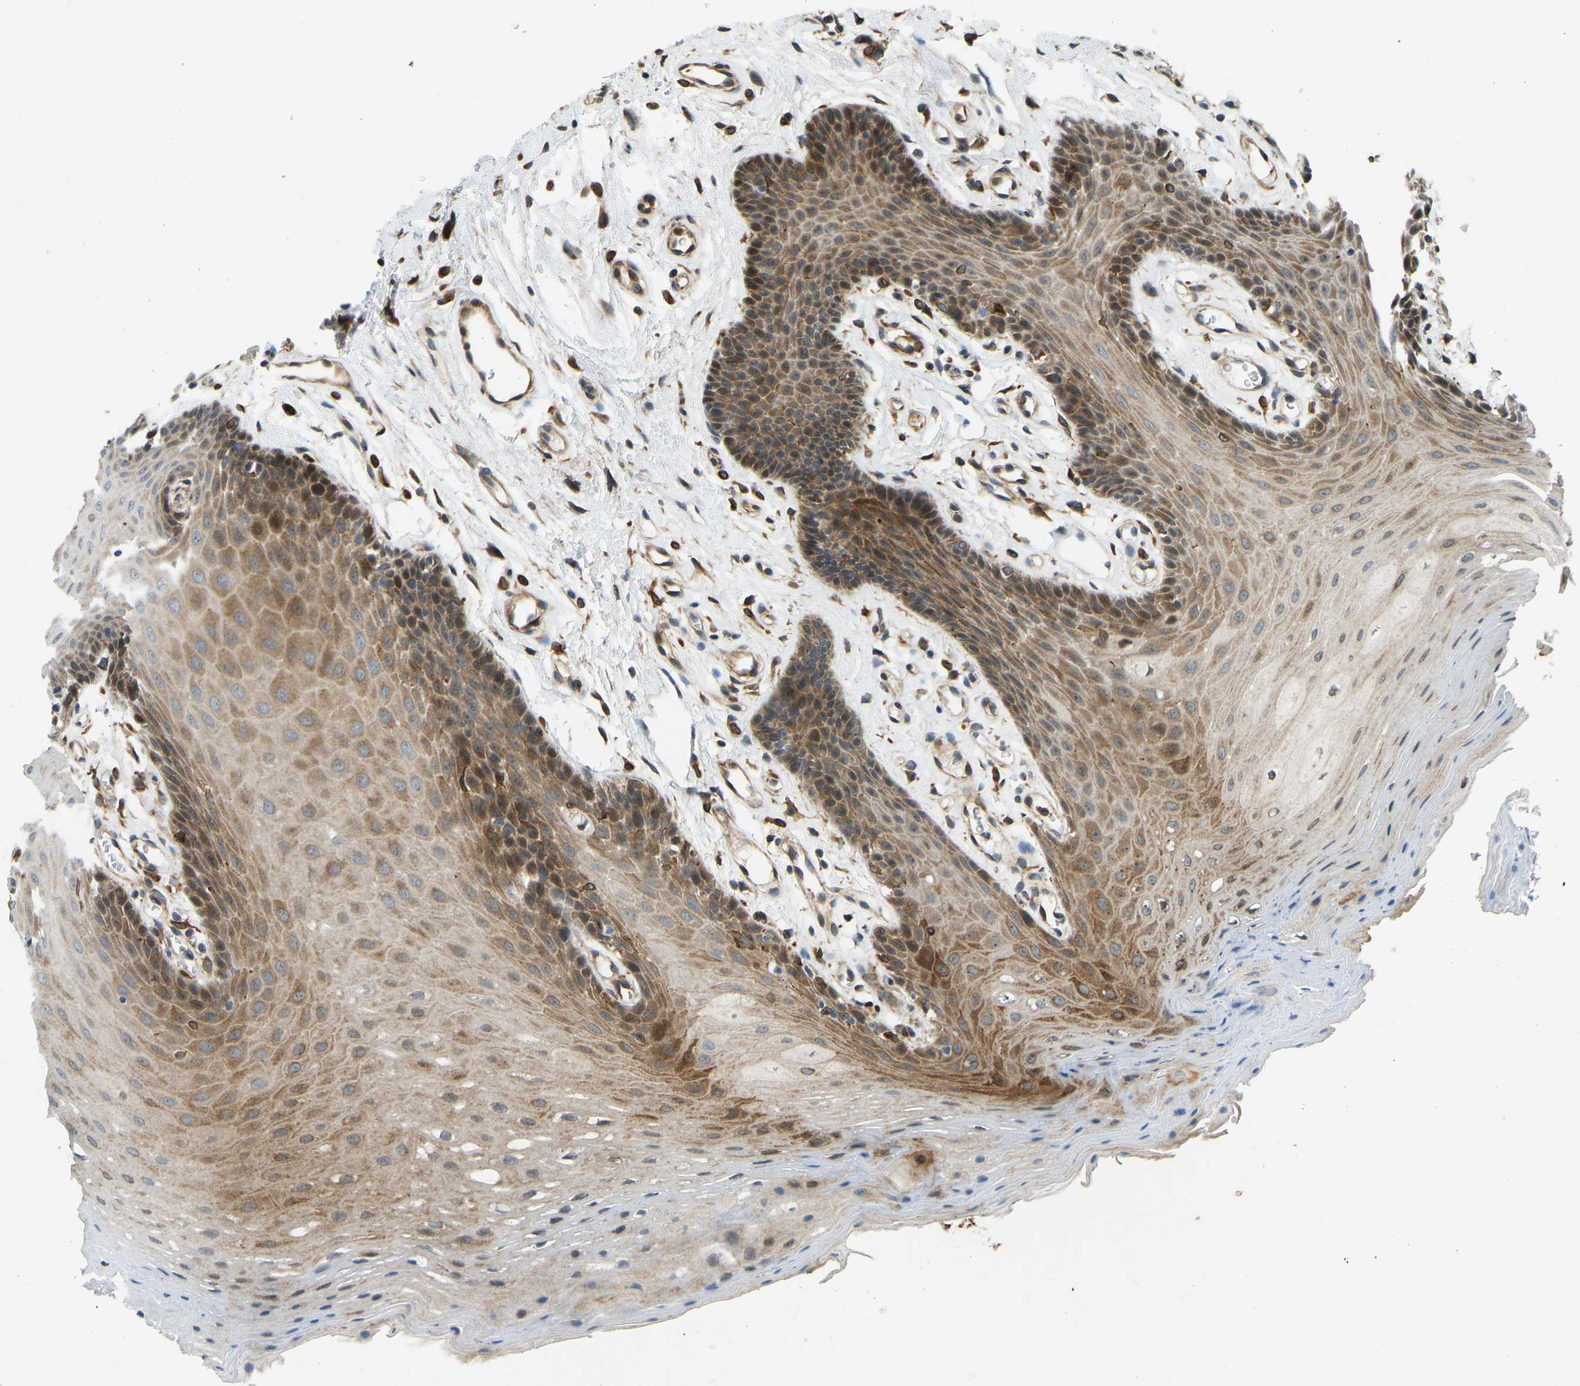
{"staining": {"intensity": "moderate", "quantity": ">75%", "location": "cytoplasmic/membranous"}, "tissue": "oral mucosa", "cell_type": "Squamous epithelial cells", "image_type": "normal", "snomed": [{"axis": "morphology", "description": "Normal tissue, NOS"}, {"axis": "morphology", "description": "Squamous cell carcinoma, NOS"}, {"axis": "topography", "description": "Oral tissue"}, {"axis": "topography", "description": "Head-Neck"}], "caption": "Benign oral mucosa demonstrates moderate cytoplasmic/membranous staining in approximately >75% of squamous epithelial cells, visualized by immunohistochemistry.", "gene": "OS9", "patient": {"sex": "male", "age": 71}}